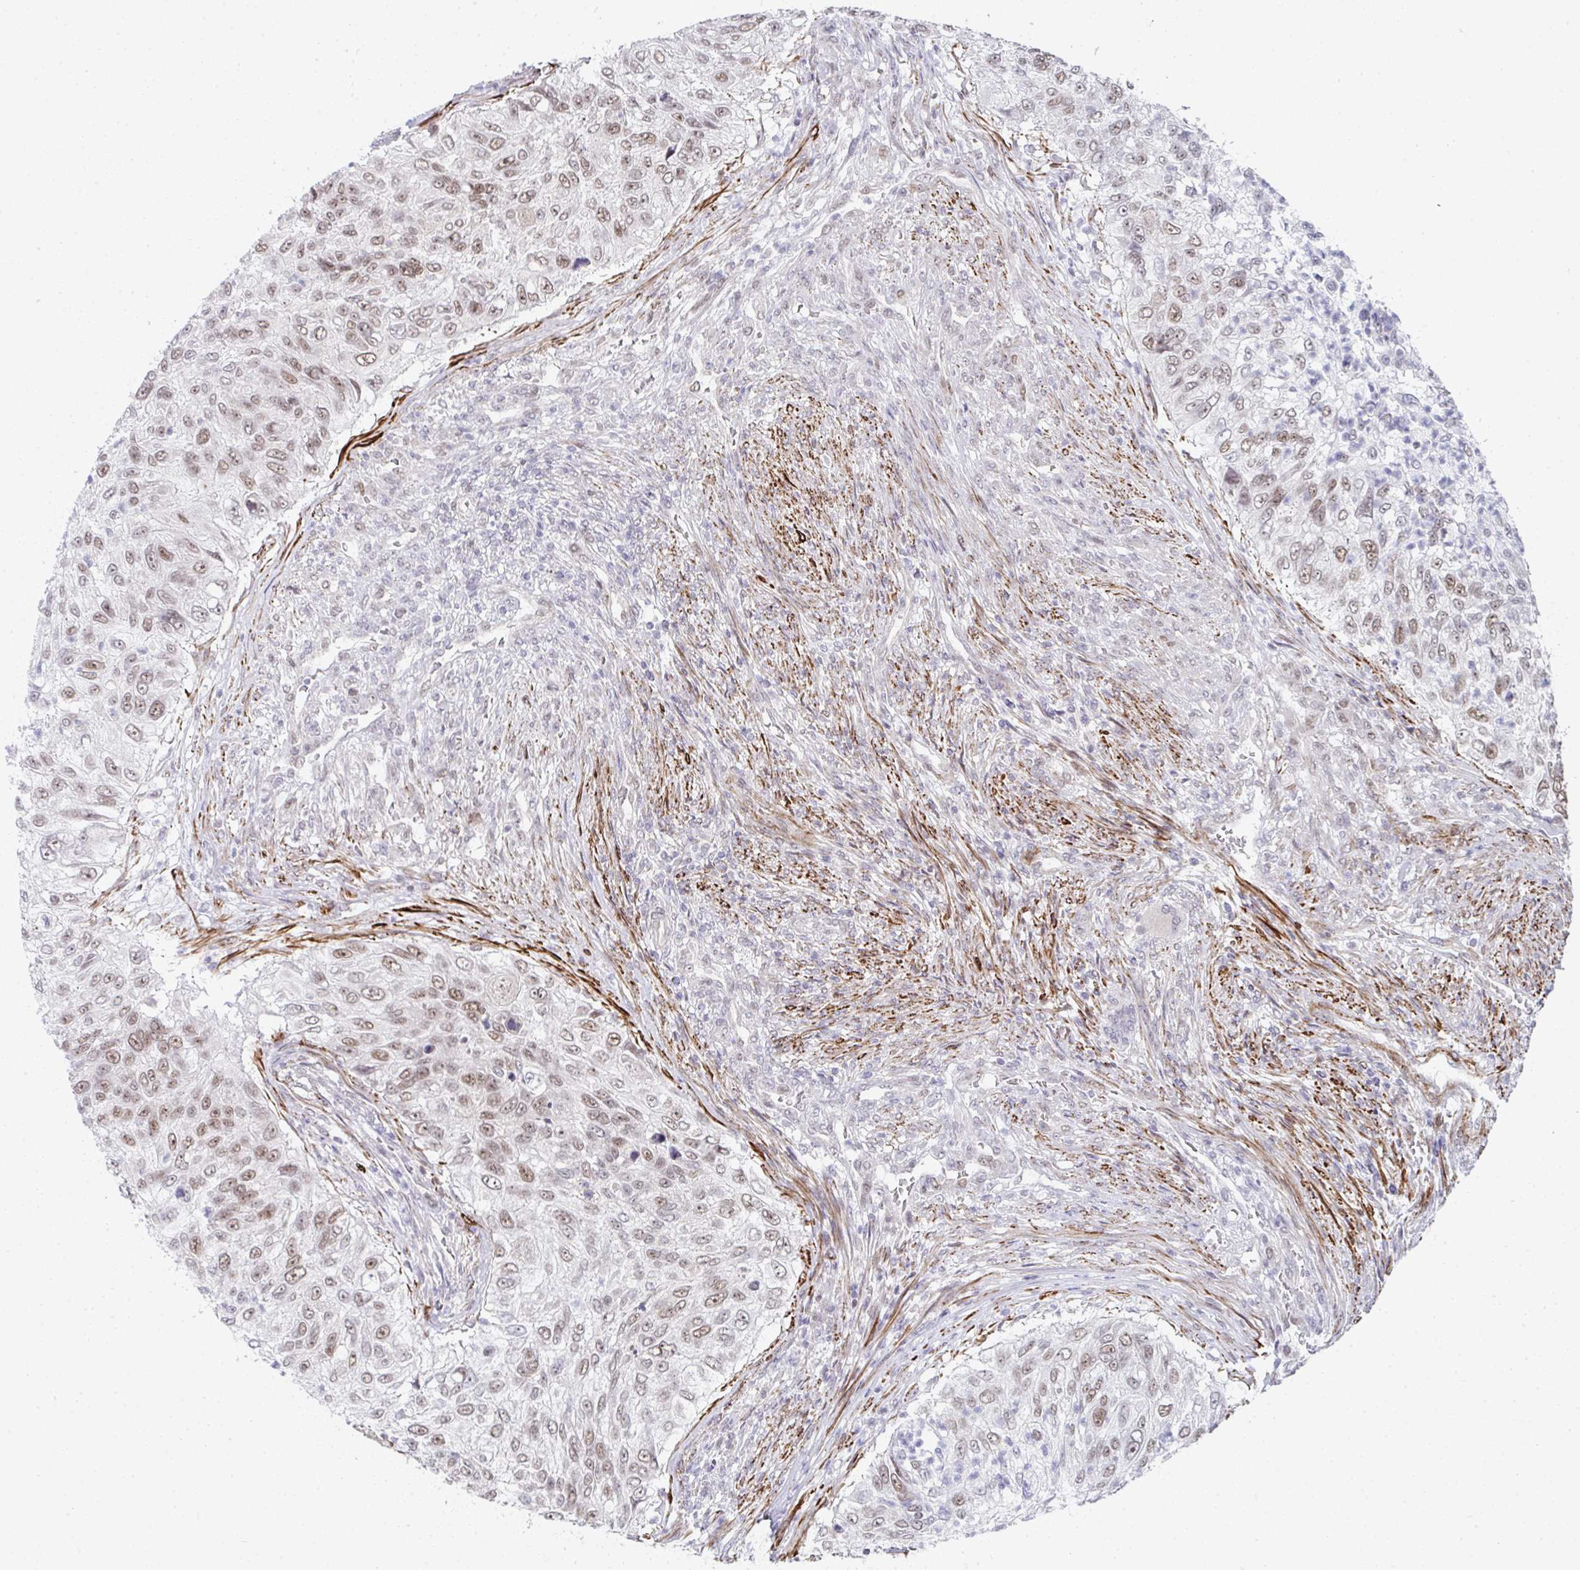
{"staining": {"intensity": "weak", "quantity": ">75%", "location": "nuclear"}, "tissue": "urothelial cancer", "cell_type": "Tumor cells", "image_type": "cancer", "snomed": [{"axis": "morphology", "description": "Urothelial carcinoma, High grade"}, {"axis": "topography", "description": "Urinary bladder"}], "caption": "This is an image of IHC staining of urothelial cancer, which shows weak expression in the nuclear of tumor cells.", "gene": "GINS2", "patient": {"sex": "female", "age": 60}}